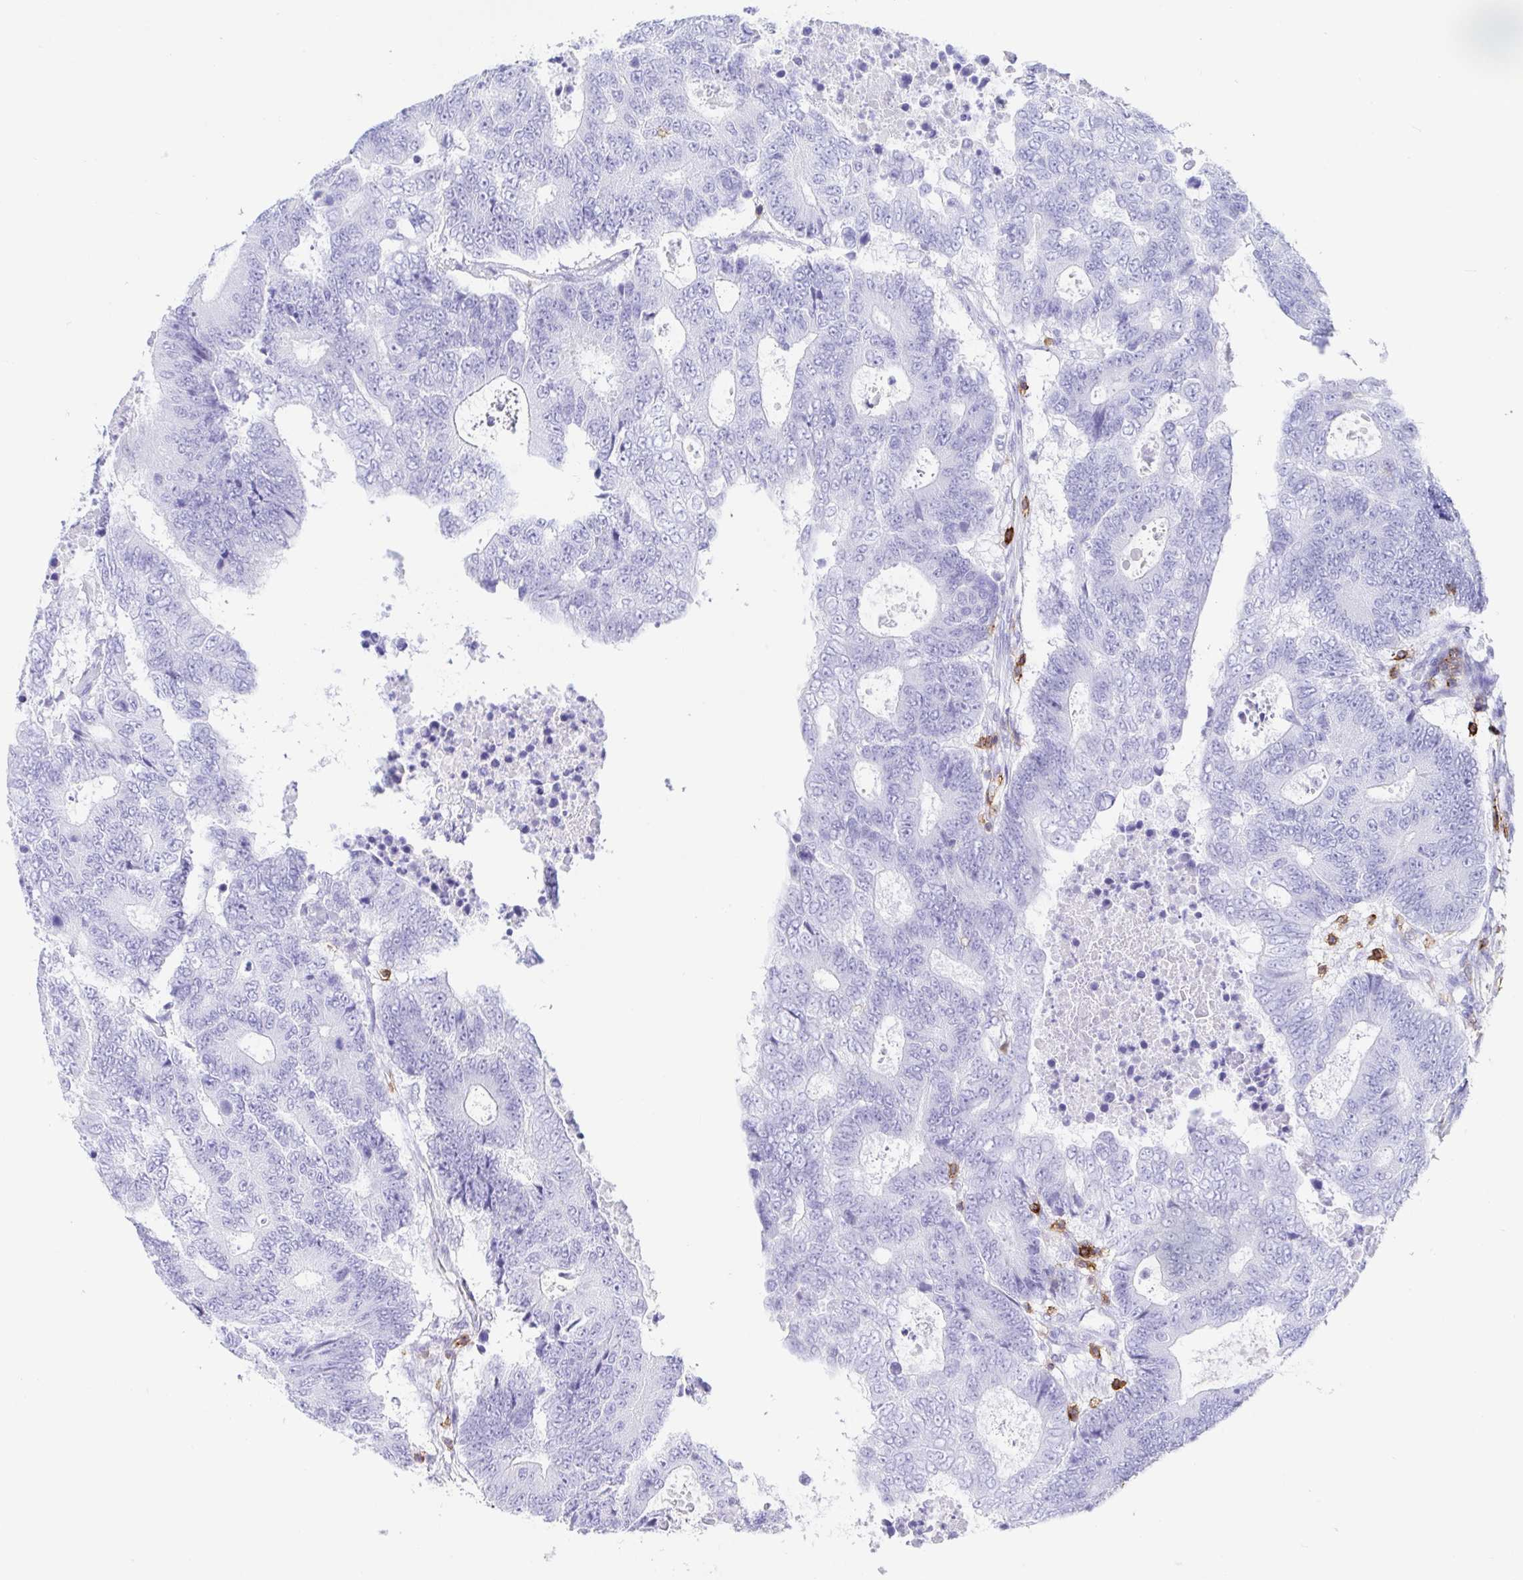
{"staining": {"intensity": "negative", "quantity": "none", "location": "none"}, "tissue": "colorectal cancer", "cell_type": "Tumor cells", "image_type": "cancer", "snomed": [{"axis": "morphology", "description": "Adenocarcinoma, NOS"}, {"axis": "topography", "description": "Colon"}], "caption": "This image is of colorectal adenocarcinoma stained with IHC to label a protein in brown with the nuclei are counter-stained blue. There is no expression in tumor cells.", "gene": "CD5", "patient": {"sex": "female", "age": 48}}